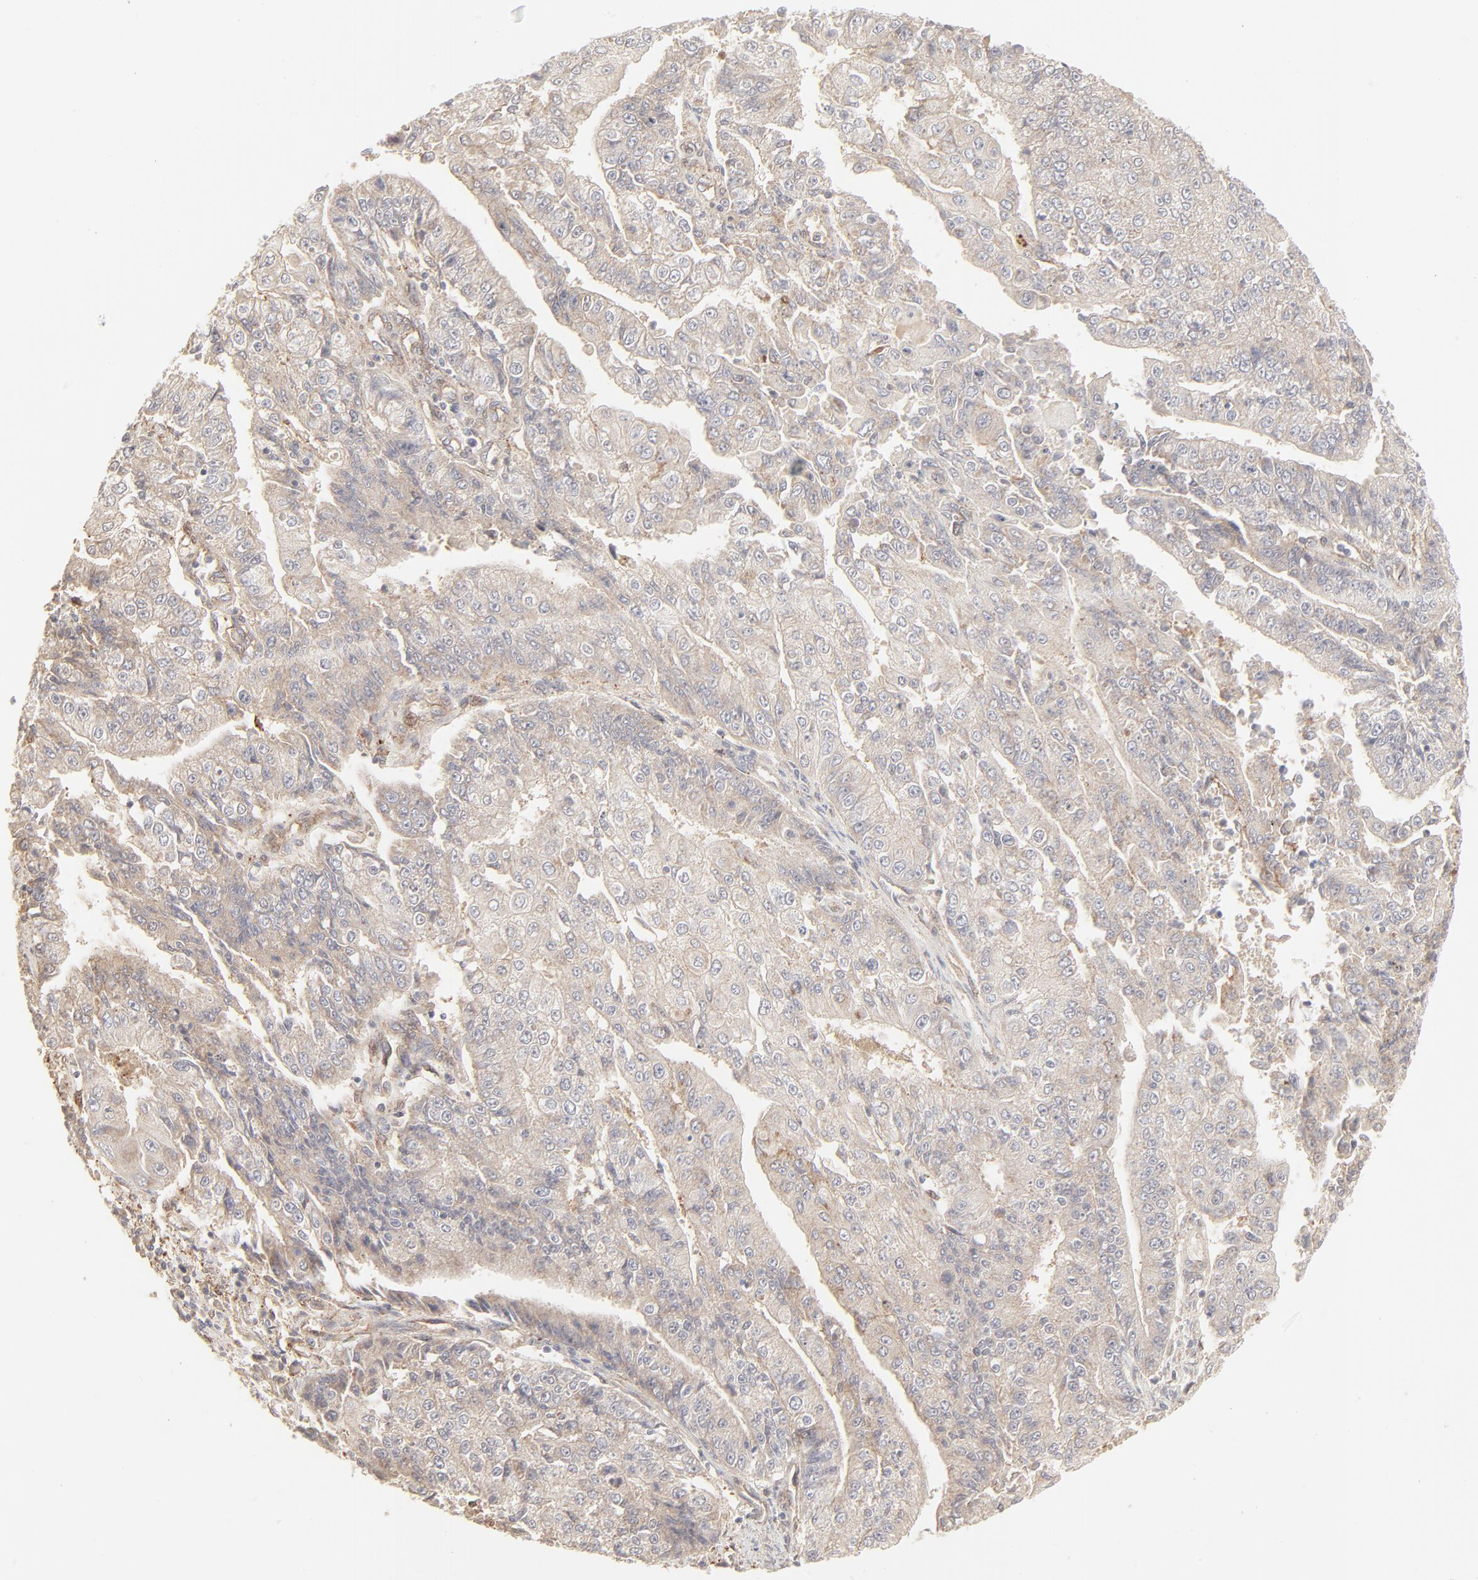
{"staining": {"intensity": "weak", "quantity": ">75%", "location": "cytoplasmic/membranous"}, "tissue": "endometrial cancer", "cell_type": "Tumor cells", "image_type": "cancer", "snomed": [{"axis": "morphology", "description": "Adenocarcinoma, NOS"}, {"axis": "topography", "description": "Endometrium"}], "caption": "Tumor cells show weak cytoplasmic/membranous expression in about >75% of cells in endometrial cancer (adenocarcinoma). The protein is shown in brown color, while the nuclei are stained blue.", "gene": "LGALS2", "patient": {"sex": "female", "age": 75}}